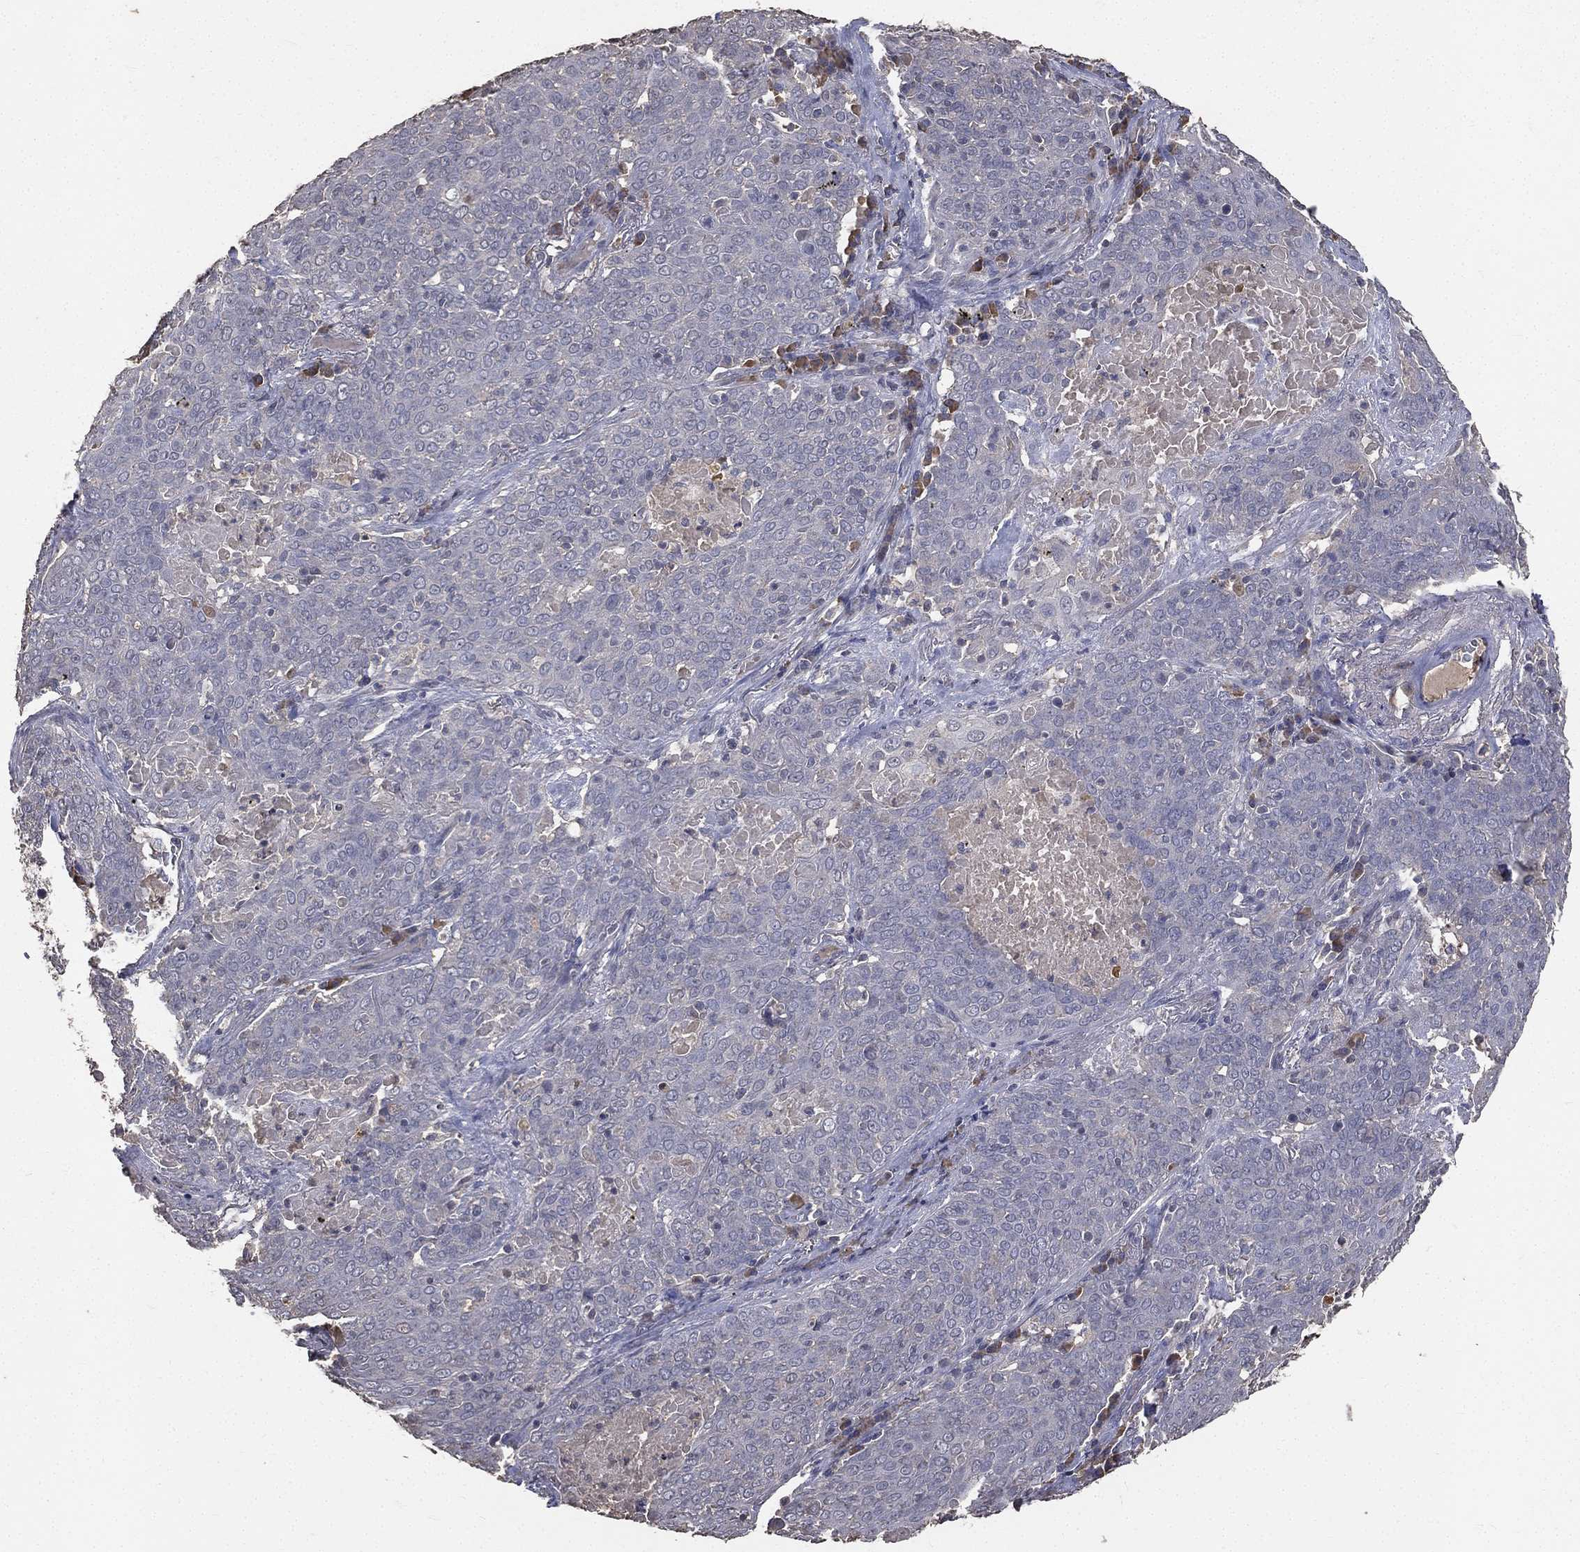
{"staining": {"intensity": "negative", "quantity": "none", "location": "none"}, "tissue": "lung cancer", "cell_type": "Tumor cells", "image_type": "cancer", "snomed": [{"axis": "morphology", "description": "Squamous cell carcinoma, NOS"}, {"axis": "topography", "description": "Lung"}], "caption": "Immunohistochemical staining of human lung cancer shows no significant expression in tumor cells.", "gene": "SNAP25", "patient": {"sex": "male", "age": 82}}